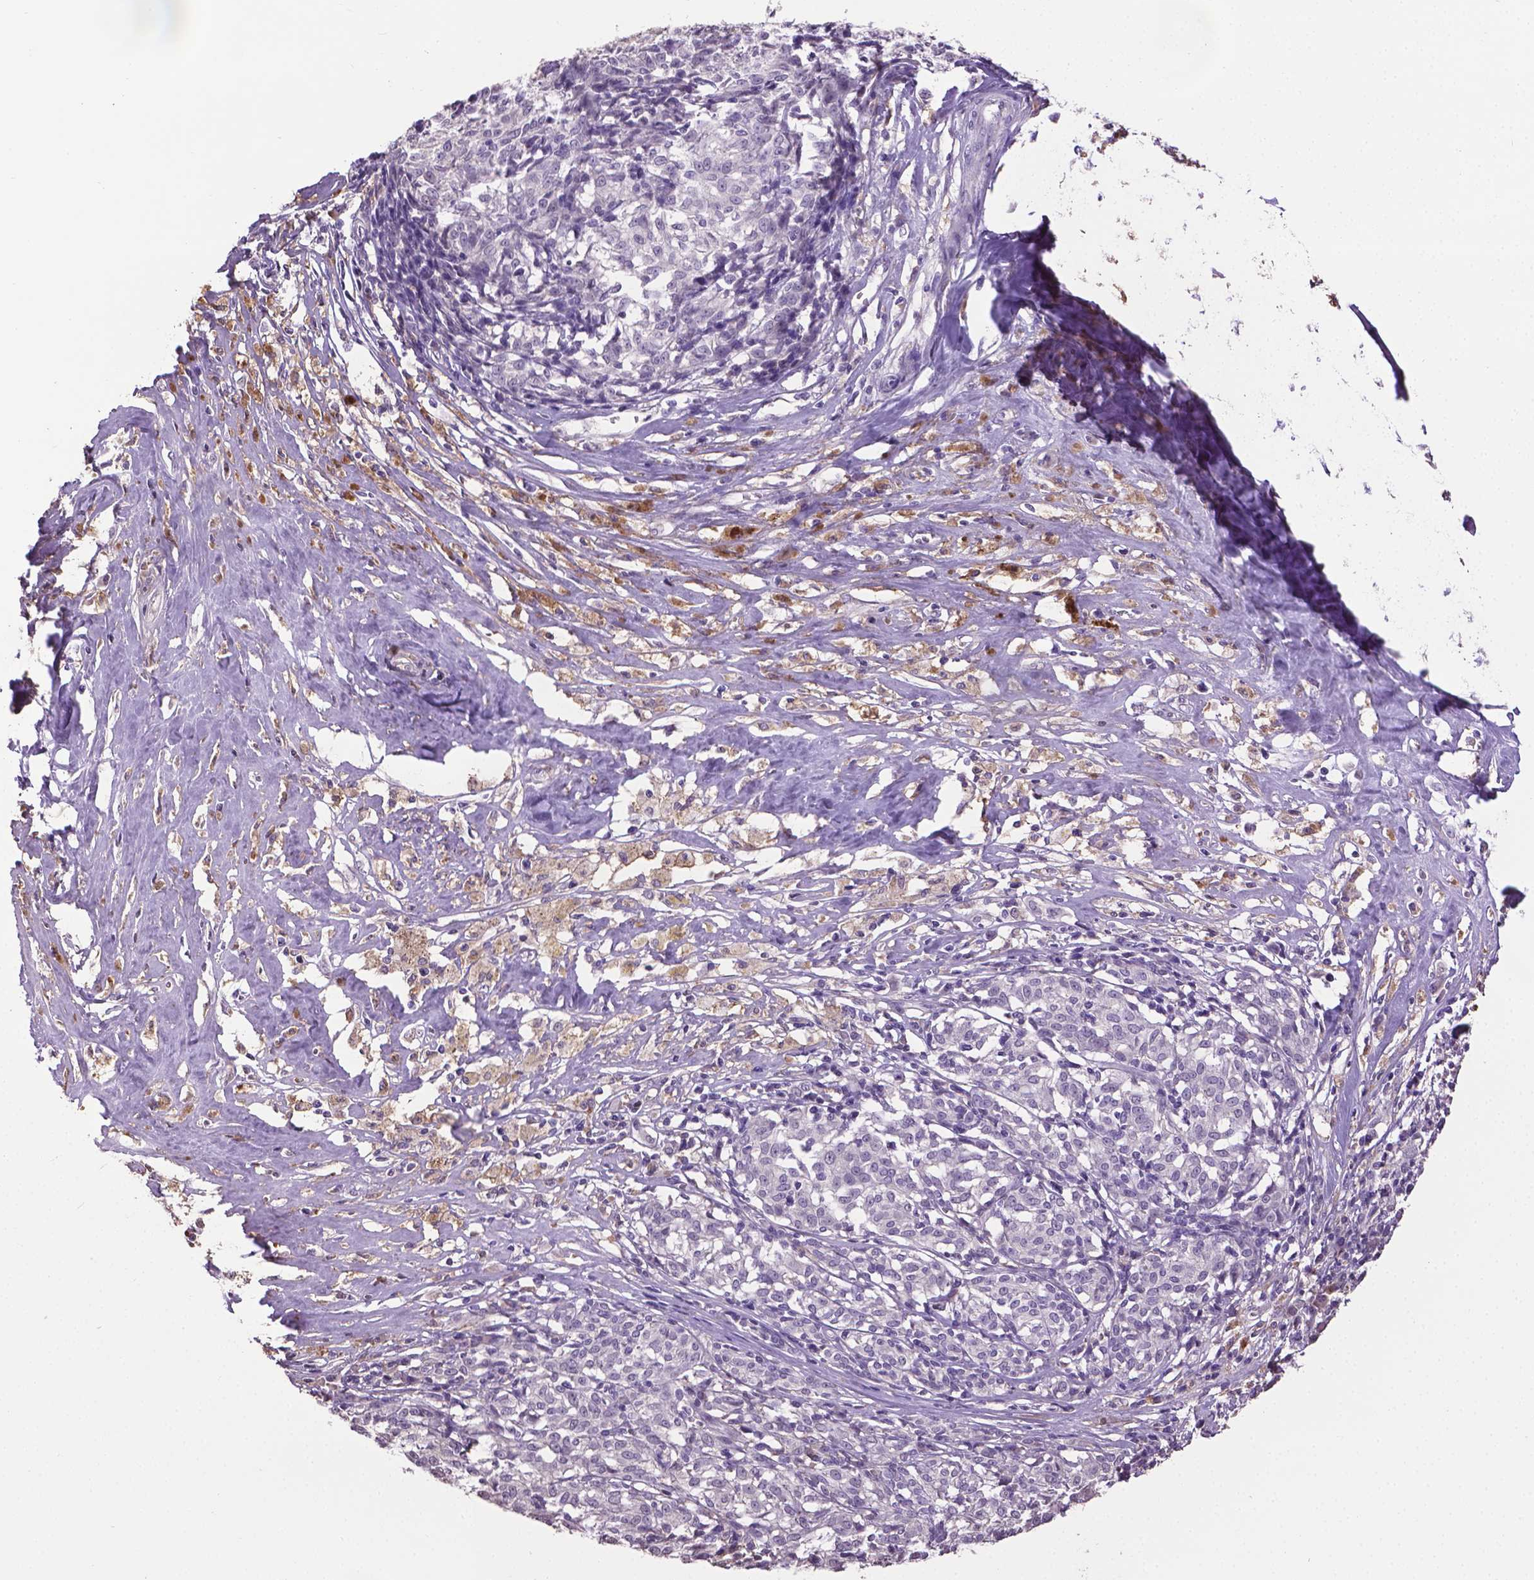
{"staining": {"intensity": "negative", "quantity": "none", "location": "none"}, "tissue": "melanoma", "cell_type": "Tumor cells", "image_type": "cancer", "snomed": [{"axis": "morphology", "description": "Malignant melanoma, NOS"}, {"axis": "topography", "description": "Skin"}], "caption": "Human melanoma stained for a protein using IHC demonstrates no staining in tumor cells.", "gene": "CPM", "patient": {"sex": "female", "age": 72}}